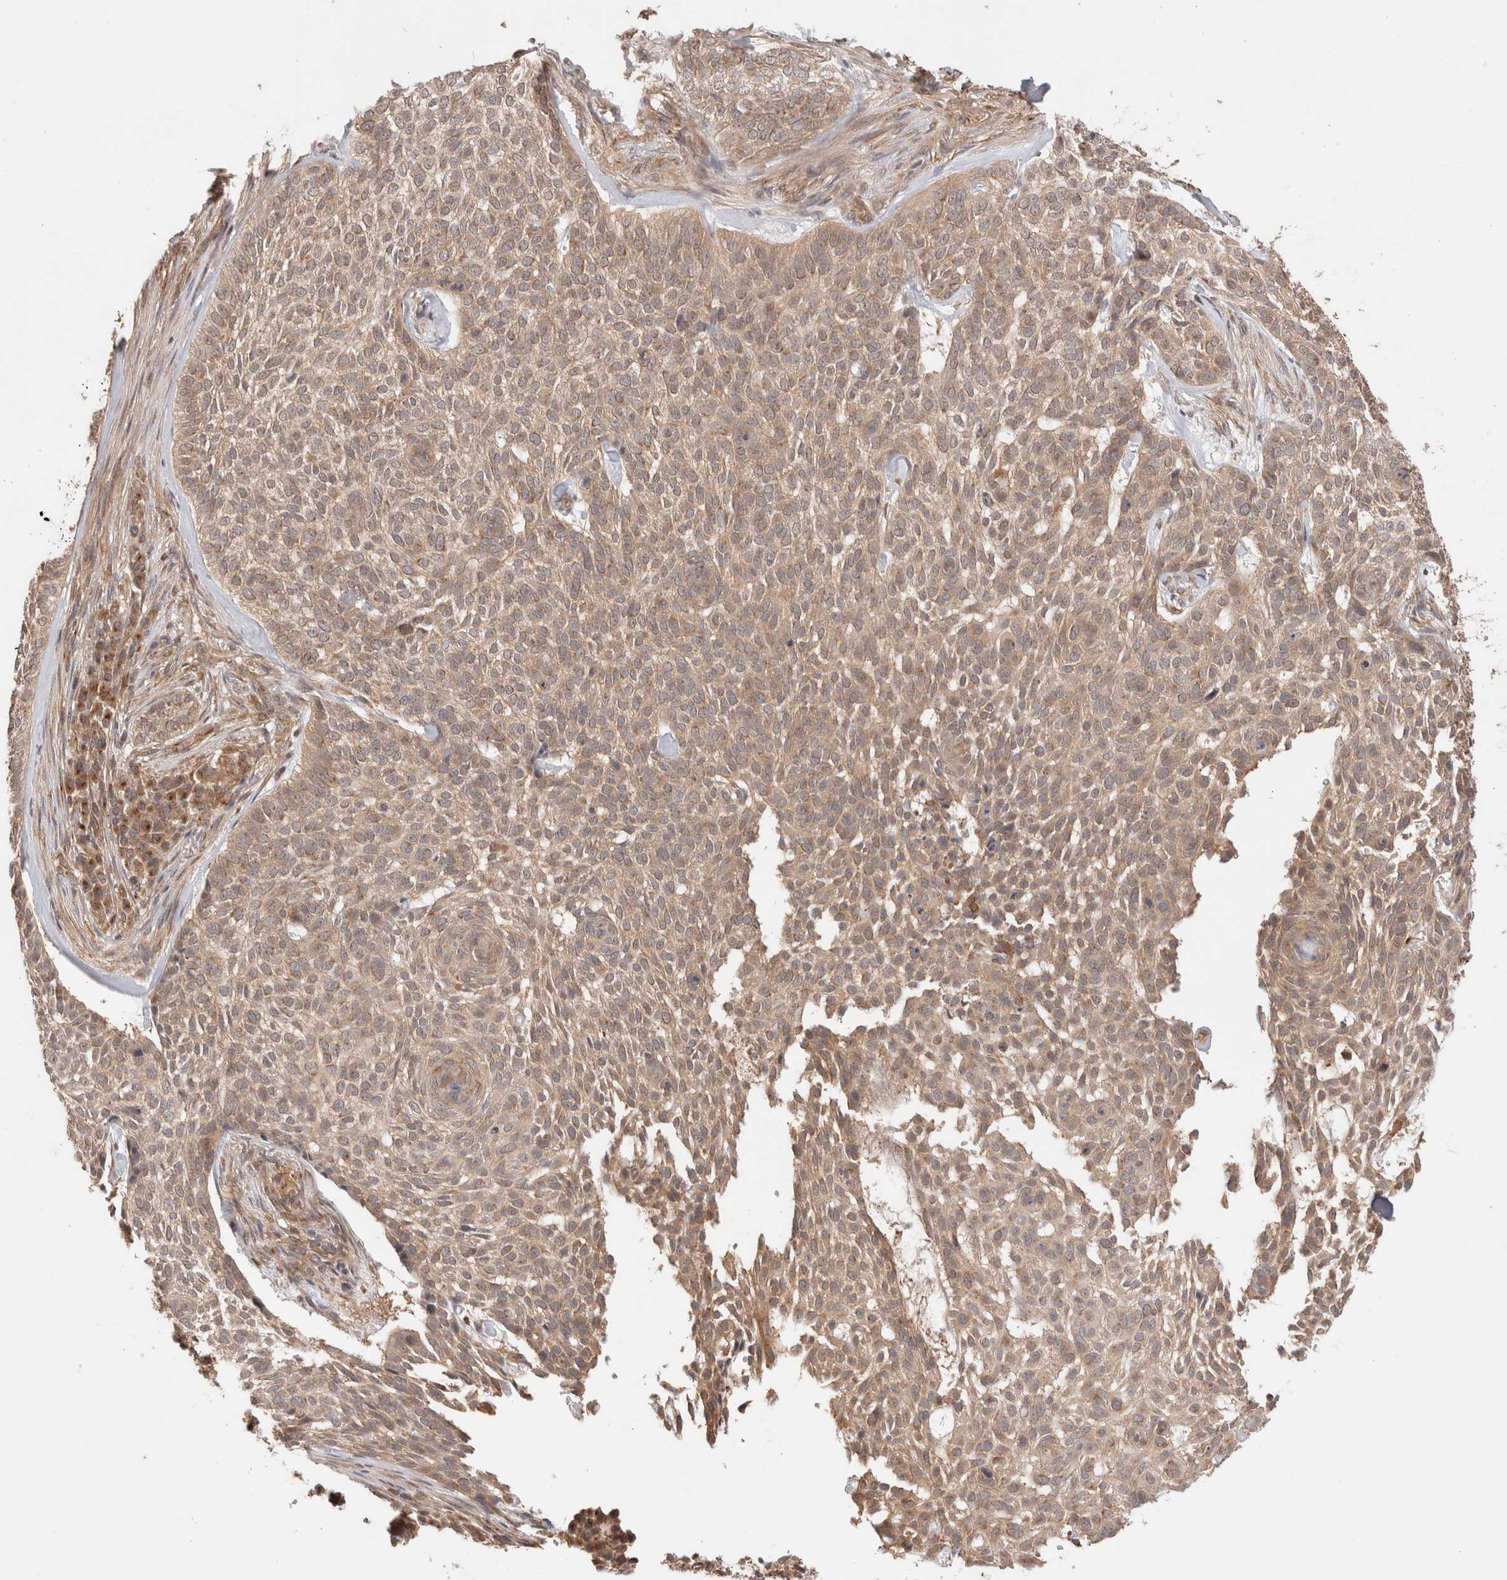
{"staining": {"intensity": "weak", "quantity": ">75%", "location": "cytoplasmic/membranous,nuclear"}, "tissue": "skin cancer", "cell_type": "Tumor cells", "image_type": "cancer", "snomed": [{"axis": "morphology", "description": "Basal cell carcinoma"}, {"axis": "topography", "description": "Skin"}], "caption": "There is low levels of weak cytoplasmic/membranous and nuclear staining in tumor cells of skin cancer (basal cell carcinoma), as demonstrated by immunohistochemical staining (brown color).", "gene": "SIKE1", "patient": {"sex": "female", "age": 64}}